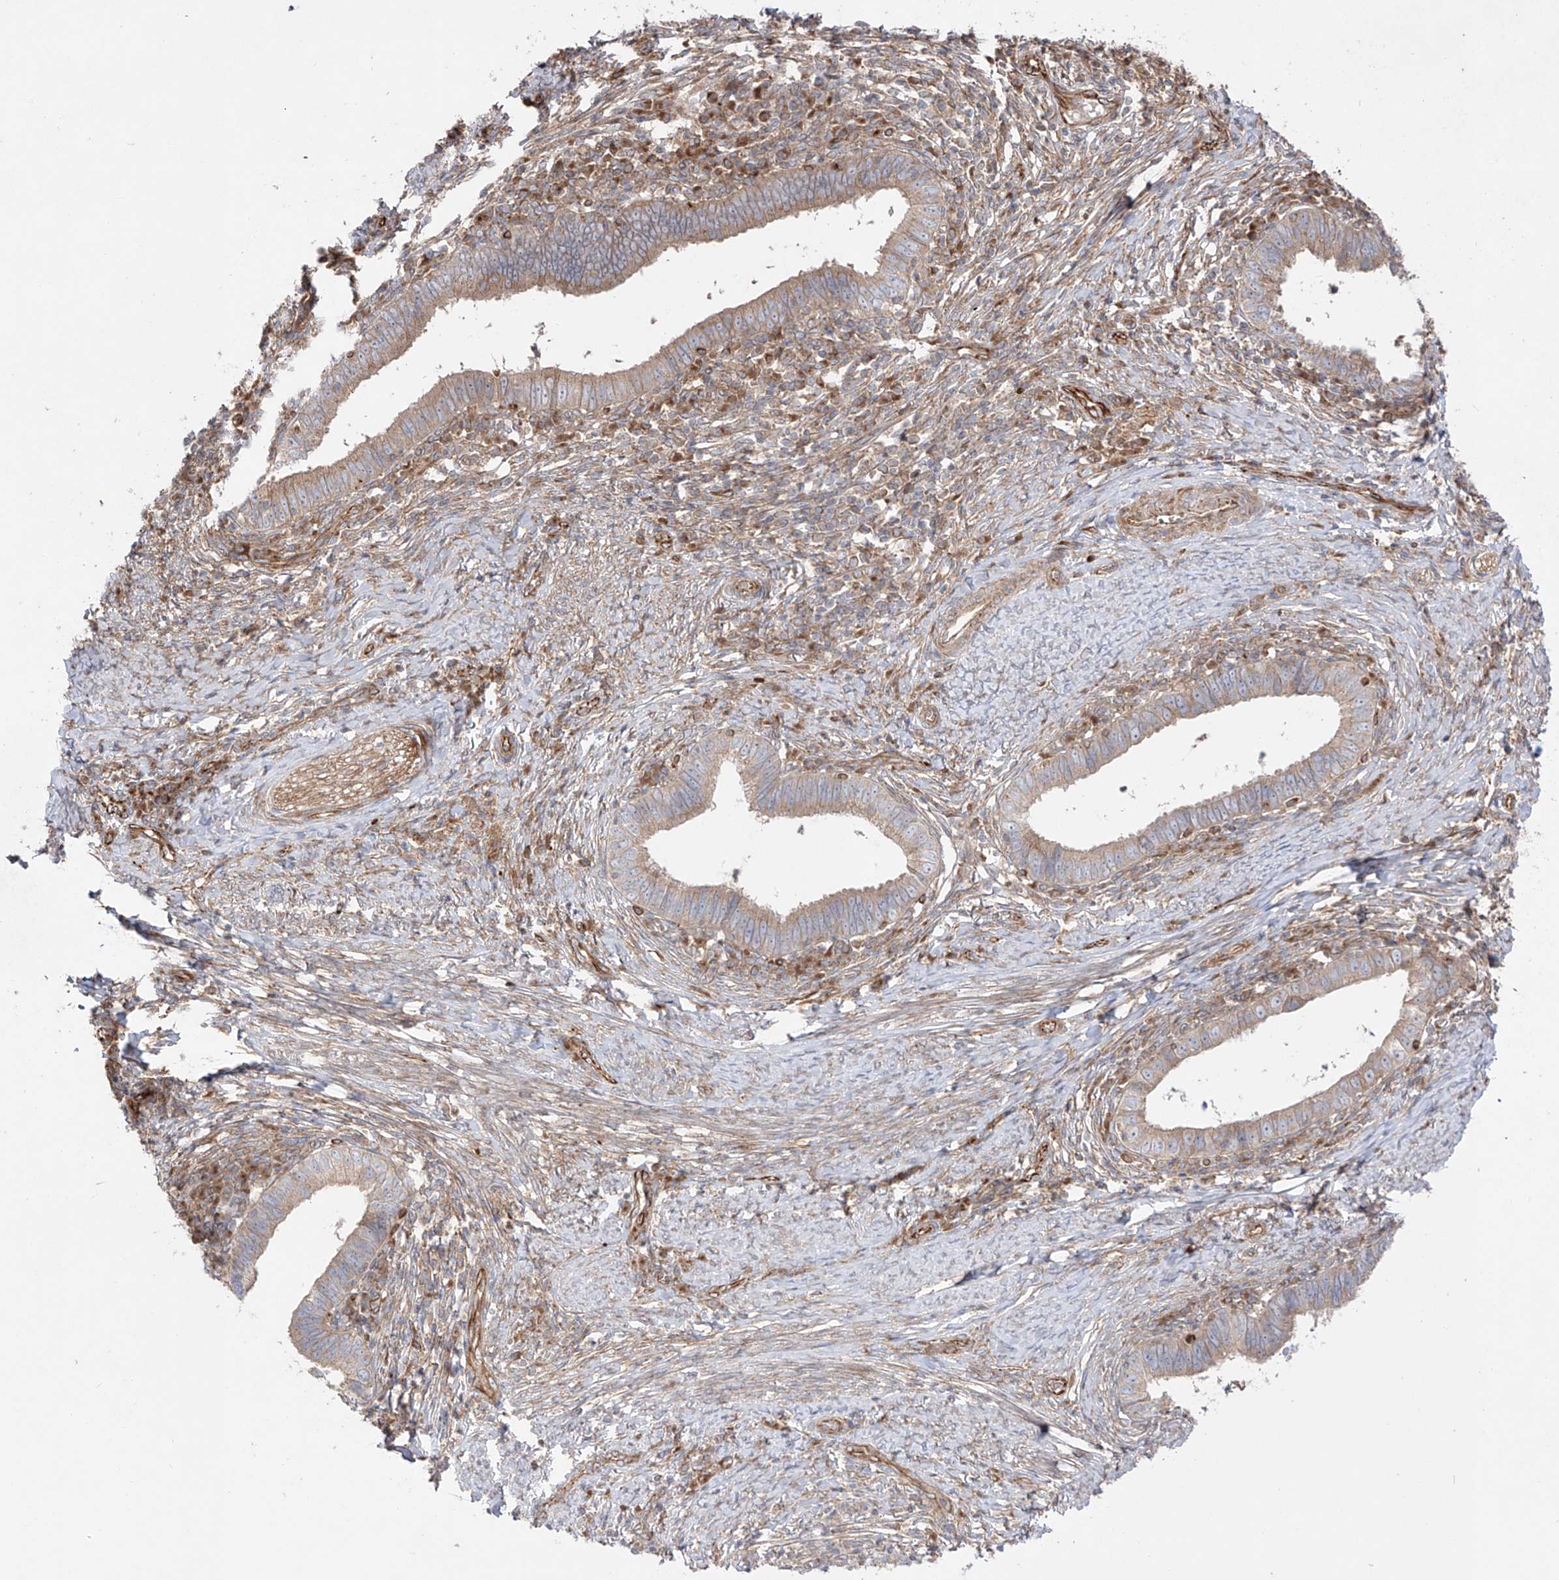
{"staining": {"intensity": "weak", "quantity": ">75%", "location": "cytoplasmic/membranous"}, "tissue": "cervical cancer", "cell_type": "Tumor cells", "image_type": "cancer", "snomed": [{"axis": "morphology", "description": "Adenocarcinoma, NOS"}, {"axis": "topography", "description": "Cervix"}], "caption": "The micrograph displays staining of cervical adenocarcinoma, revealing weak cytoplasmic/membranous protein positivity (brown color) within tumor cells.", "gene": "YKT6", "patient": {"sex": "female", "age": 36}}